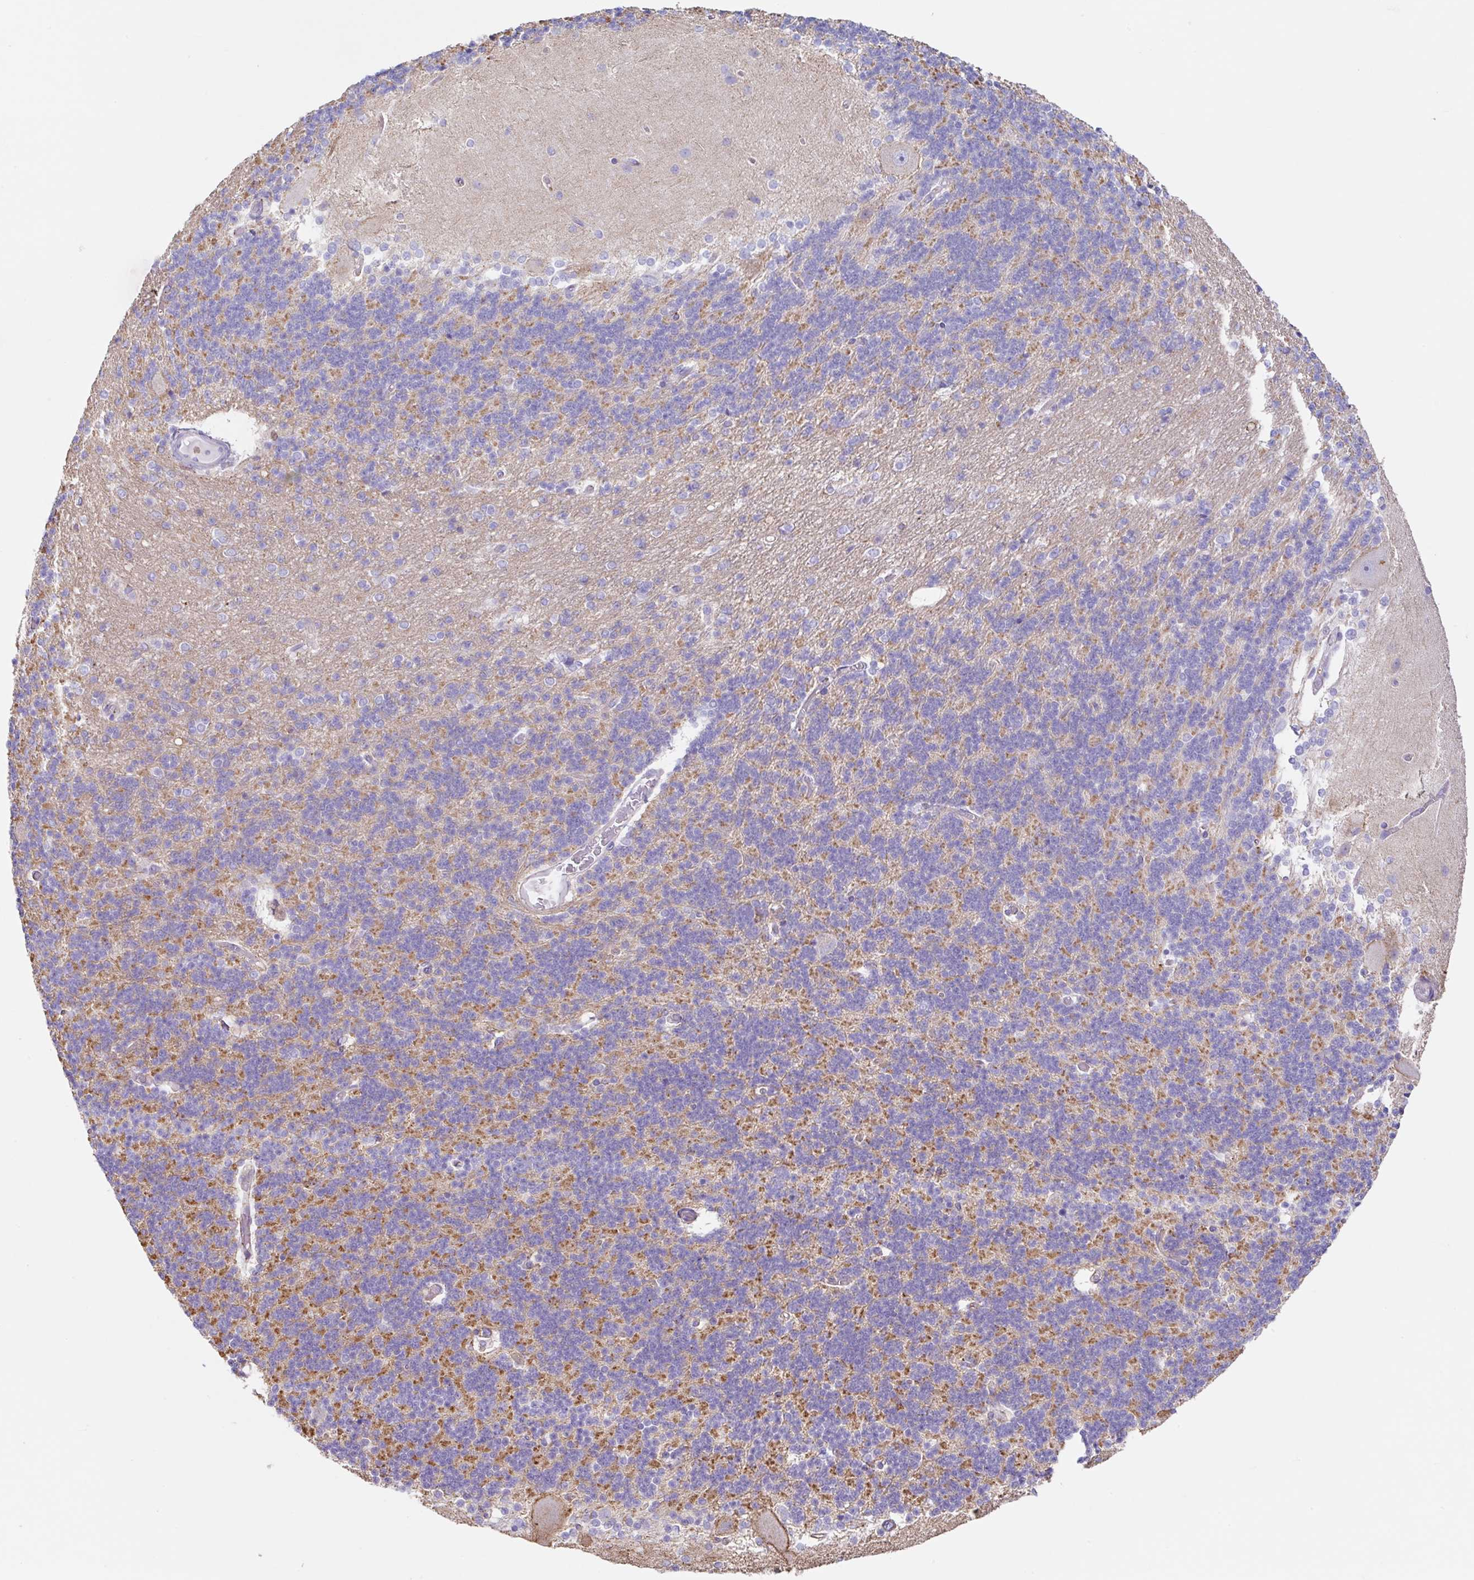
{"staining": {"intensity": "moderate", "quantity": "25%-75%", "location": "cytoplasmic/membranous"}, "tissue": "cerebellum", "cell_type": "Cells in granular layer", "image_type": "normal", "snomed": [{"axis": "morphology", "description": "Normal tissue, NOS"}, {"axis": "topography", "description": "Cerebellum"}], "caption": "Immunohistochemistry (IHC) staining of unremarkable cerebellum, which shows medium levels of moderate cytoplasmic/membranous expression in about 25%-75% of cells in granular layer indicating moderate cytoplasmic/membranous protein staining. The staining was performed using DAB (3,3'-diaminobenzidine) (brown) for protein detection and nuclei were counterstained in hematoxylin (blue).", "gene": "MTTP", "patient": {"sex": "female", "age": 54}}